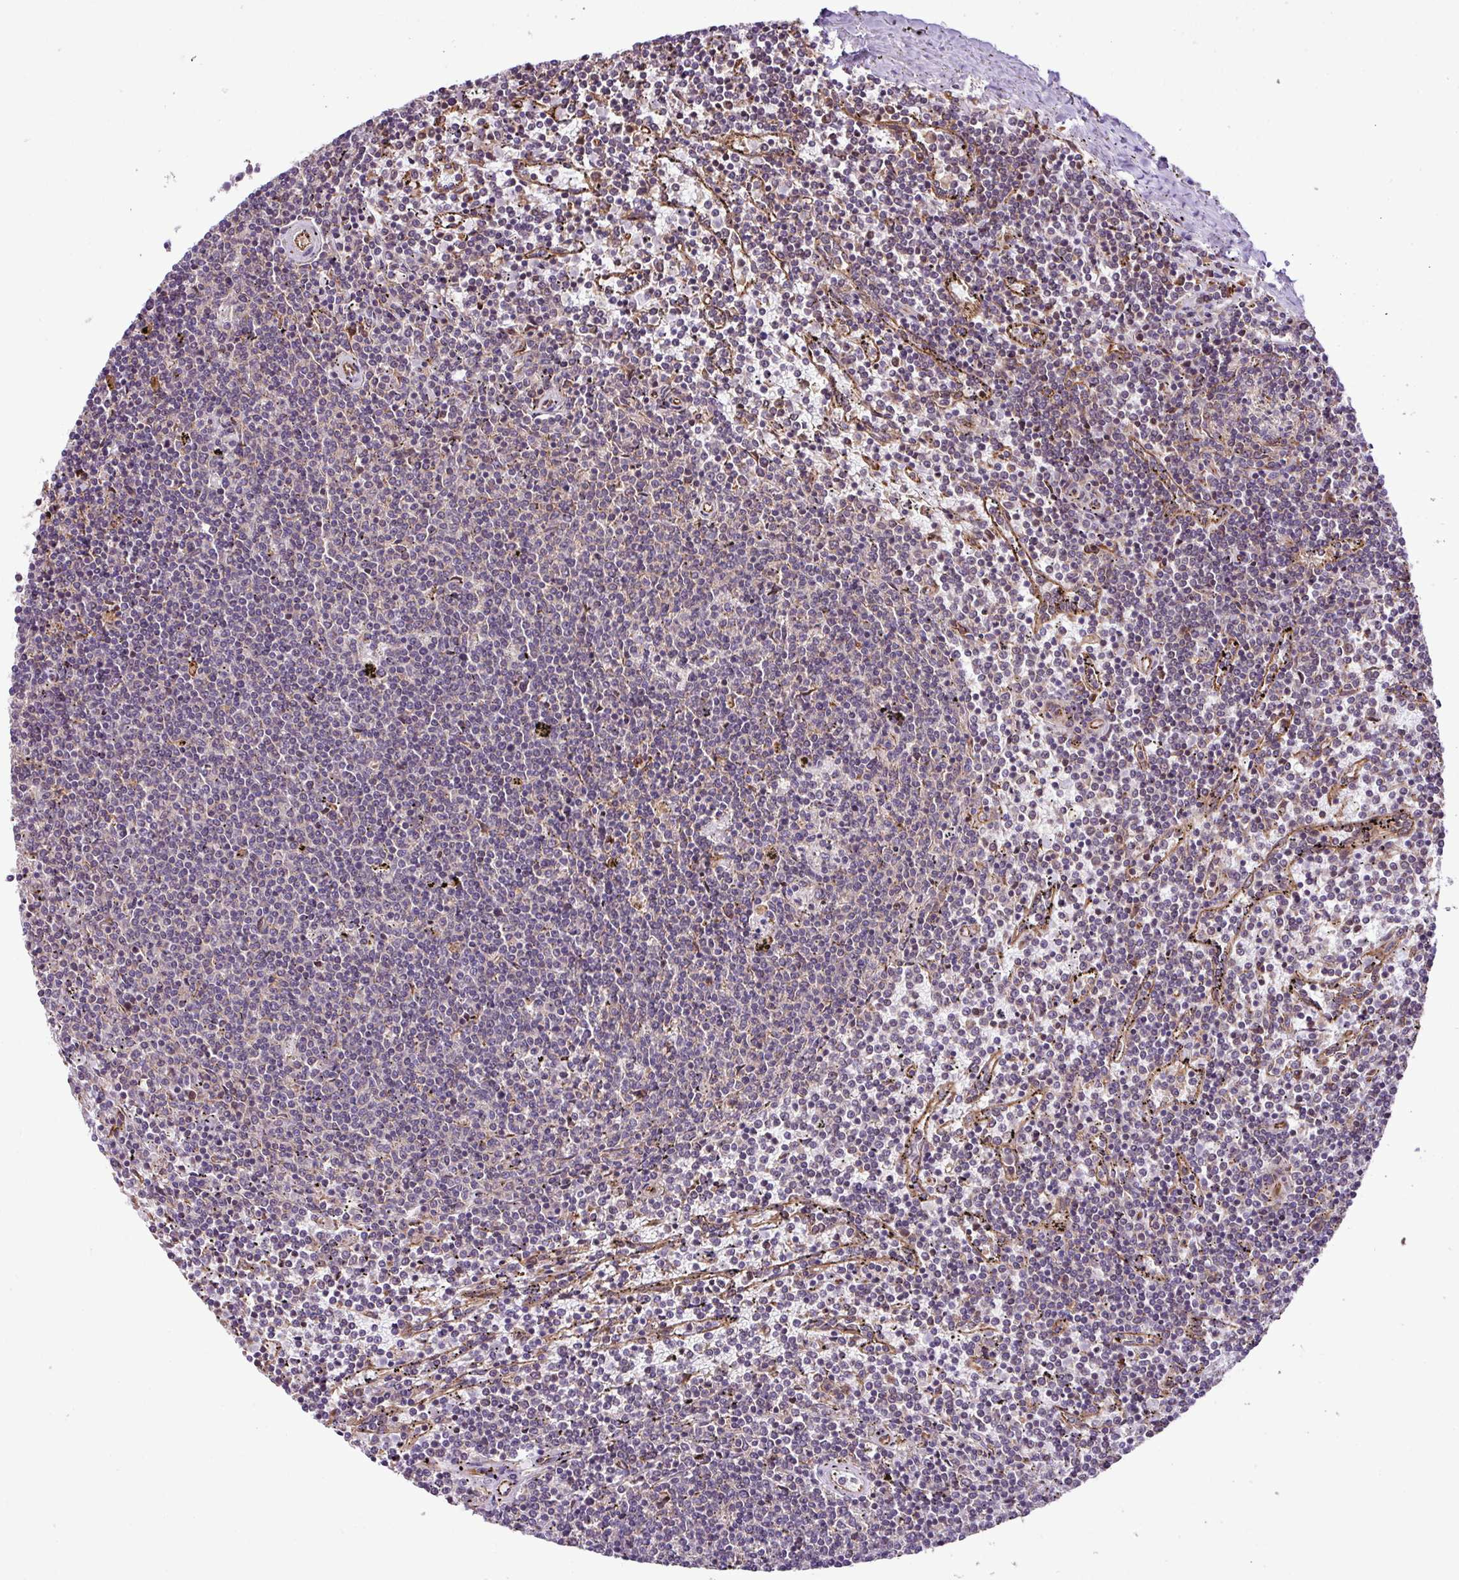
{"staining": {"intensity": "negative", "quantity": "none", "location": "none"}, "tissue": "lymphoma", "cell_type": "Tumor cells", "image_type": "cancer", "snomed": [{"axis": "morphology", "description": "Malignant lymphoma, non-Hodgkin's type, Low grade"}, {"axis": "topography", "description": "Spleen"}], "caption": "Immunohistochemistry of human lymphoma exhibits no staining in tumor cells. Nuclei are stained in blue.", "gene": "DLGAP4", "patient": {"sex": "female", "age": 50}}